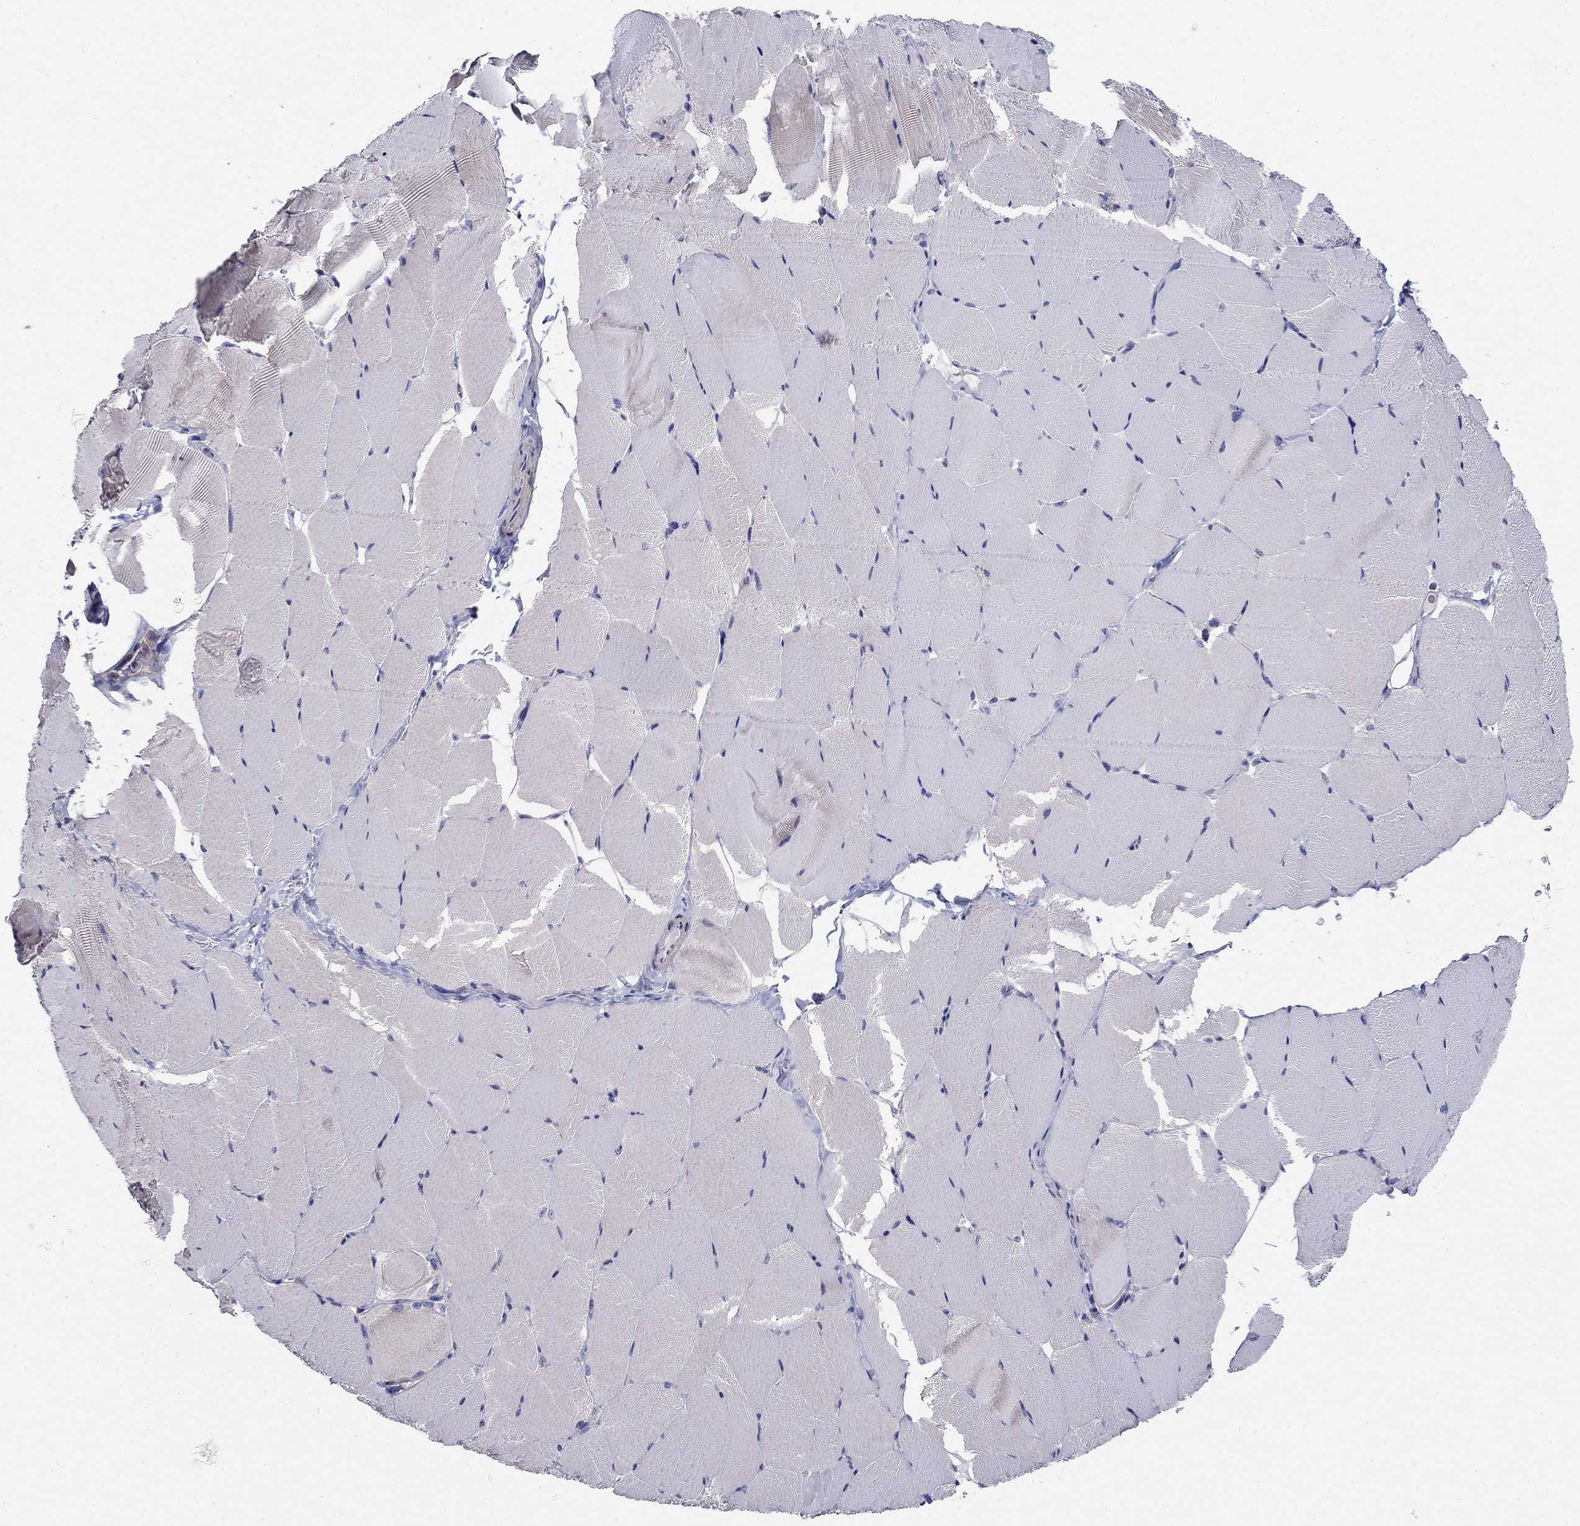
{"staining": {"intensity": "negative", "quantity": "none", "location": "none"}, "tissue": "skeletal muscle", "cell_type": "Myocytes", "image_type": "normal", "snomed": [{"axis": "morphology", "description": "Normal tissue, NOS"}, {"axis": "topography", "description": "Skeletal muscle"}], "caption": "The photomicrograph shows no significant expression in myocytes of skeletal muscle. Brightfield microscopy of IHC stained with DAB (brown) and hematoxylin (blue), captured at high magnification.", "gene": "GRK7", "patient": {"sex": "female", "age": 37}}